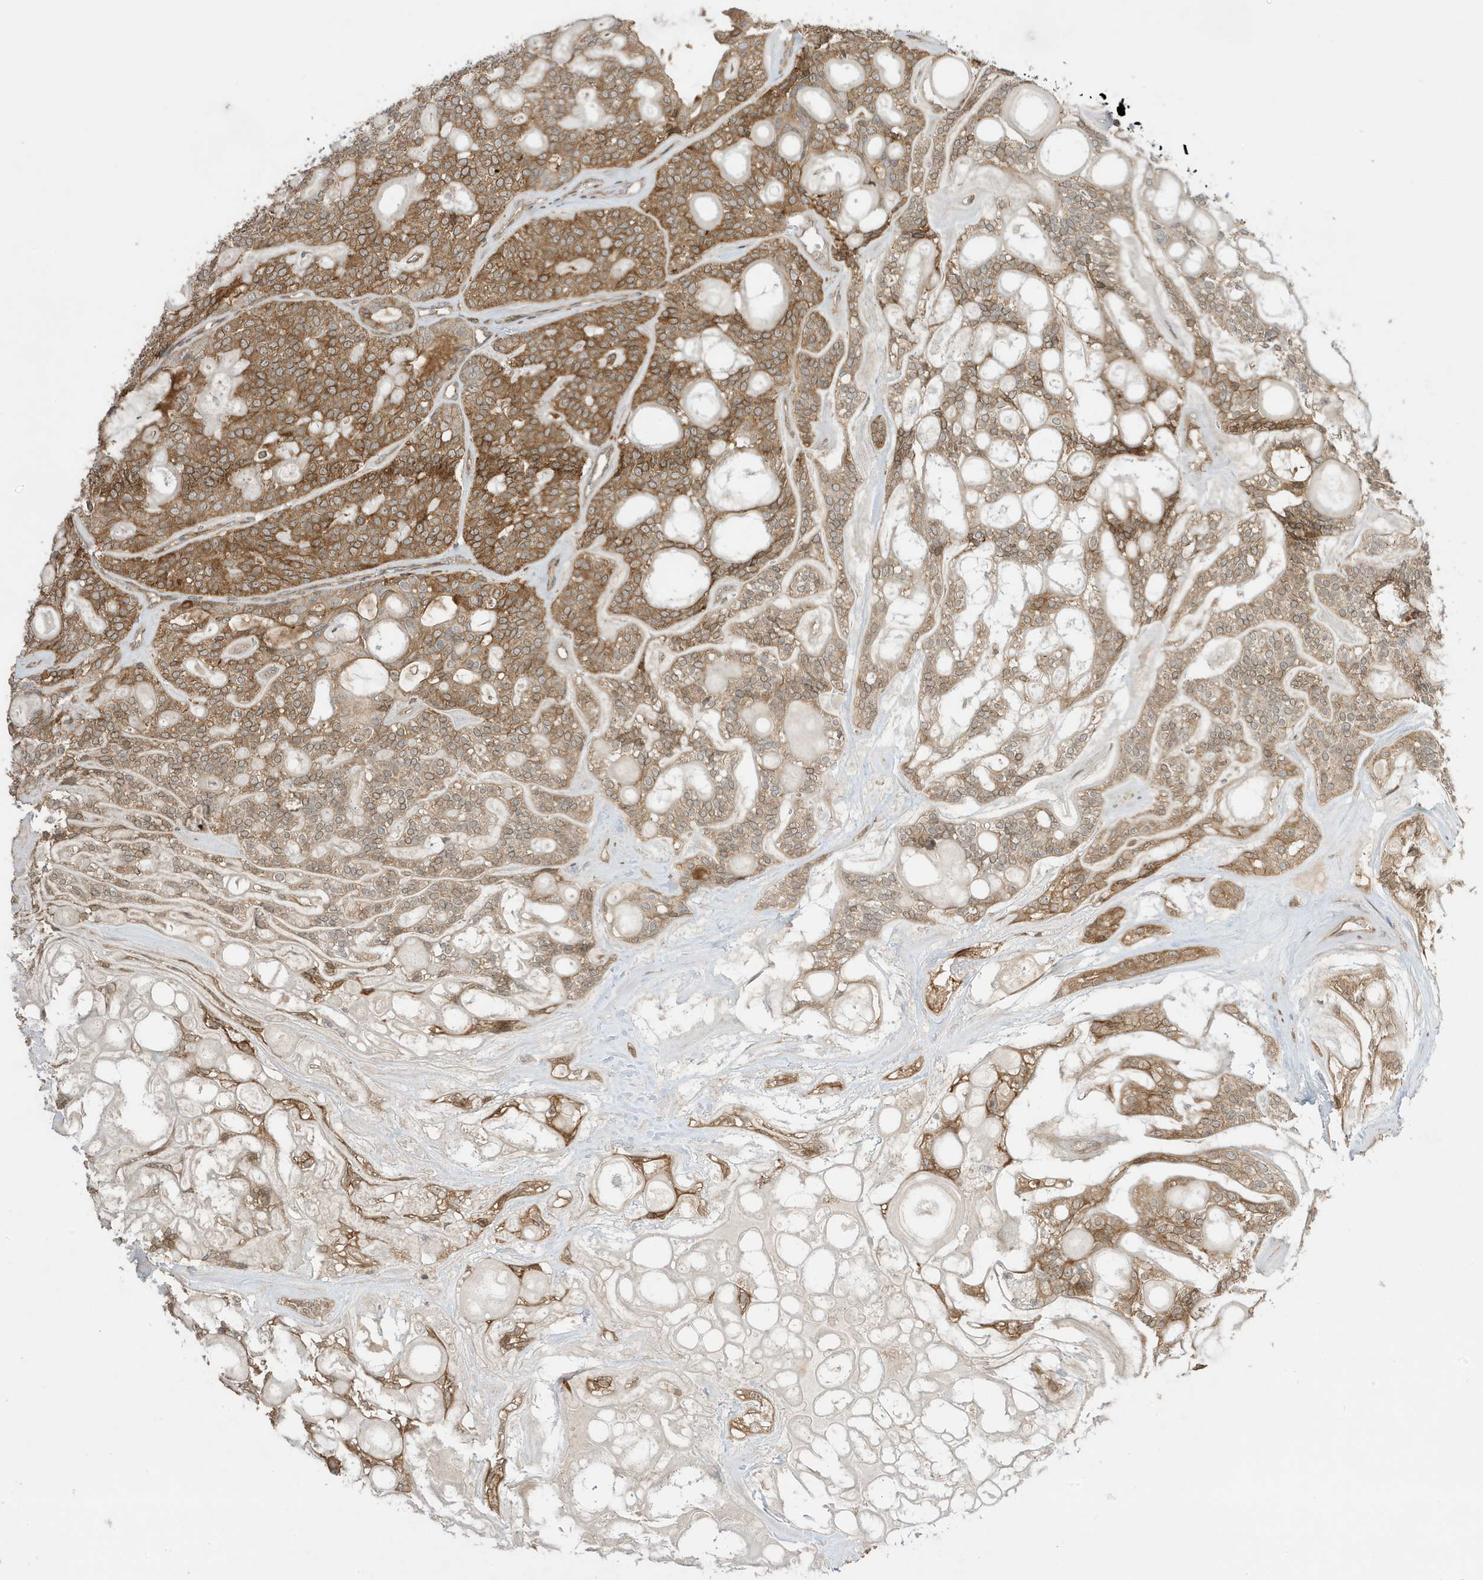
{"staining": {"intensity": "moderate", "quantity": ">75%", "location": "cytoplasmic/membranous"}, "tissue": "head and neck cancer", "cell_type": "Tumor cells", "image_type": "cancer", "snomed": [{"axis": "morphology", "description": "Adenocarcinoma, NOS"}, {"axis": "topography", "description": "Head-Neck"}], "caption": "Head and neck adenocarcinoma stained with DAB IHC demonstrates medium levels of moderate cytoplasmic/membranous positivity in approximately >75% of tumor cells.", "gene": "SCARF2", "patient": {"sex": "male", "age": 66}}